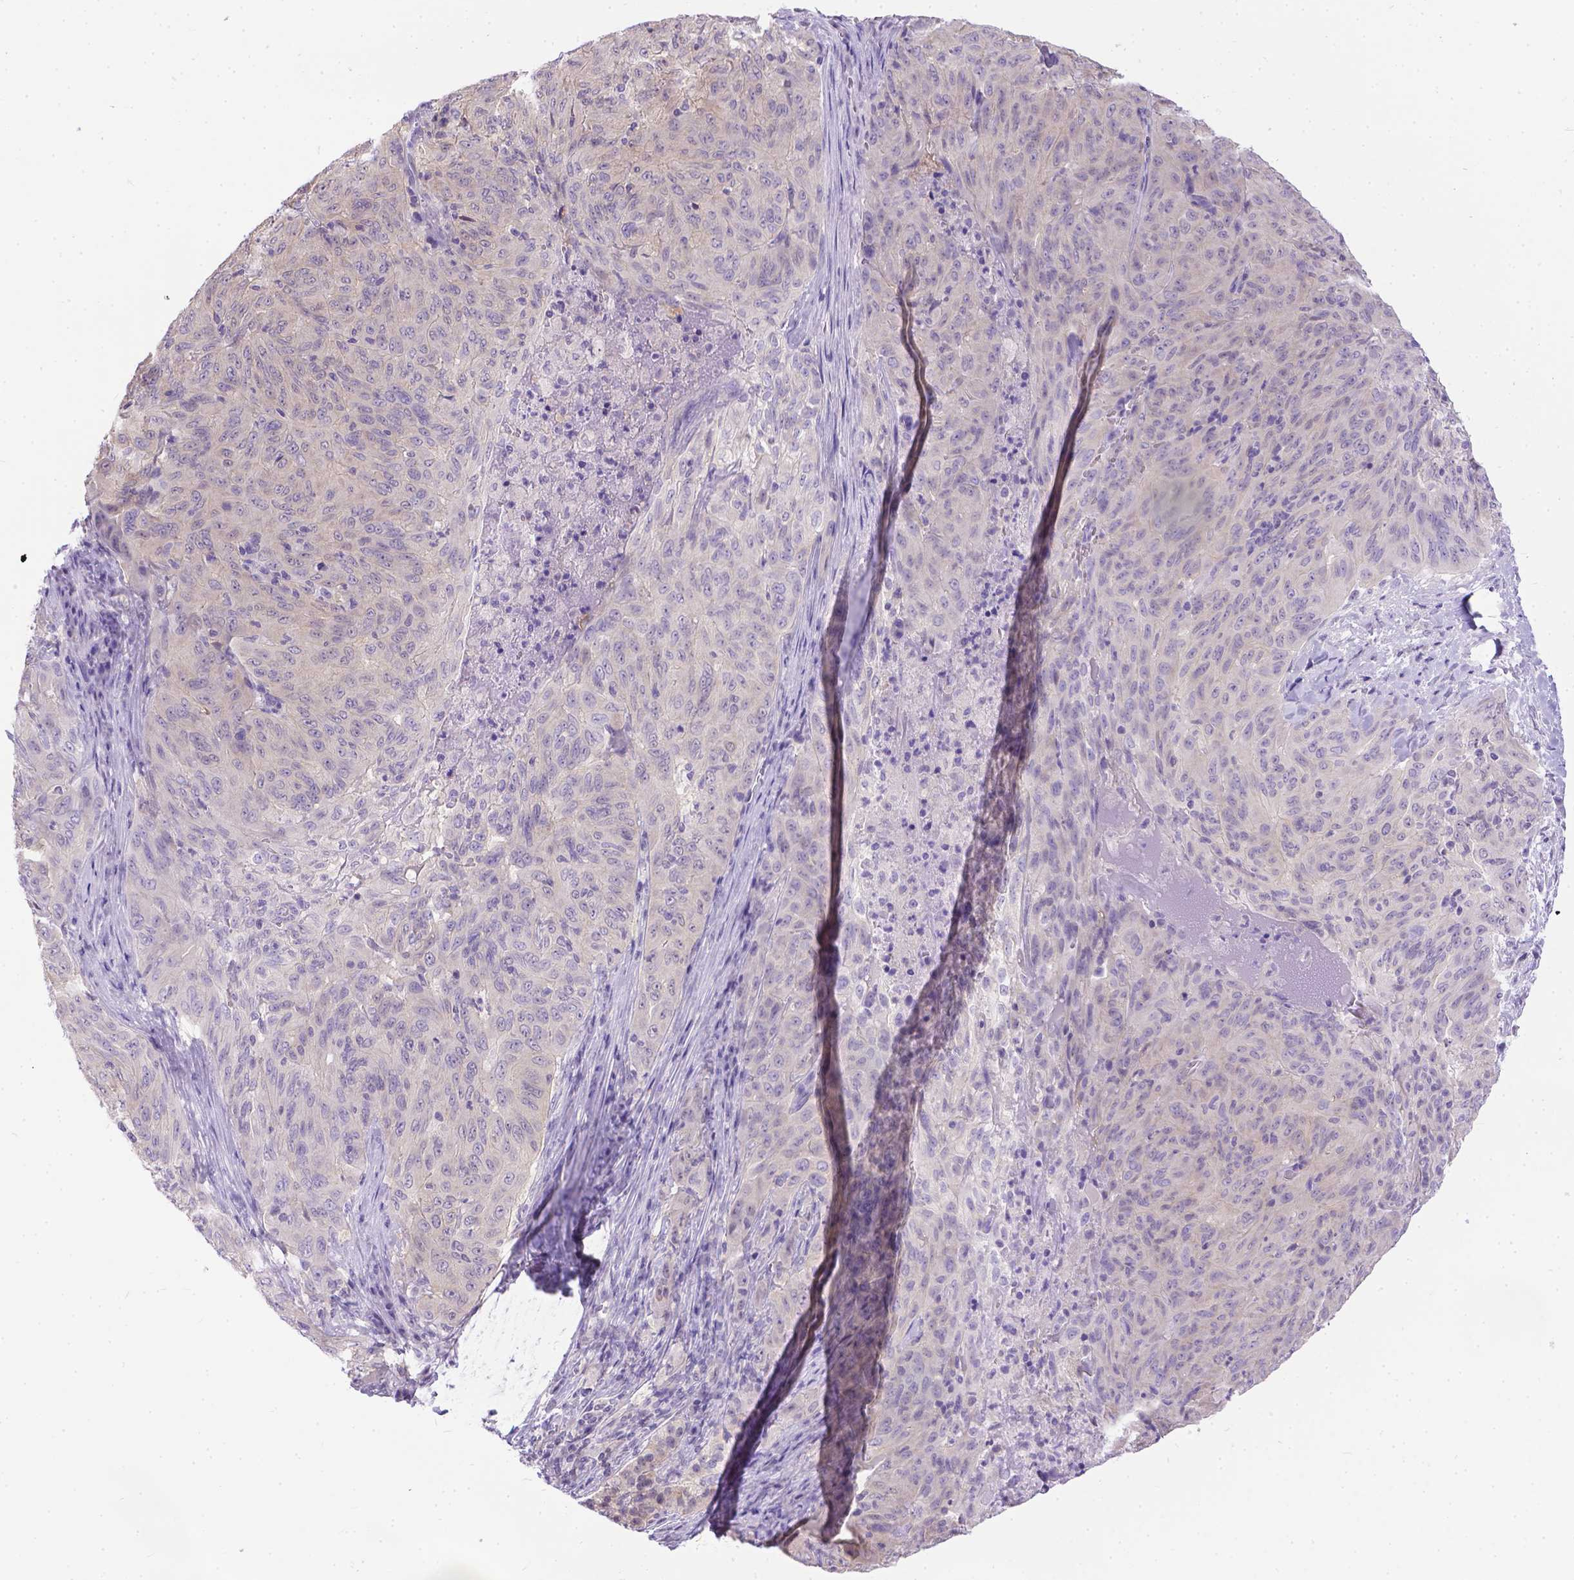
{"staining": {"intensity": "negative", "quantity": "none", "location": "none"}, "tissue": "pancreatic cancer", "cell_type": "Tumor cells", "image_type": "cancer", "snomed": [{"axis": "morphology", "description": "Adenocarcinoma, NOS"}, {"axis": "topography", "description": "Pancreas"}], "caption": "Pancreatic adenocarcinoma was stained to show a protein in brown. There is no significant expression in tumor cells. (Immunohistochemistry, brightfield microscopy, high magnification).", "gene": "TTLL6", "patient": {"sex": "male", "age": 63}}